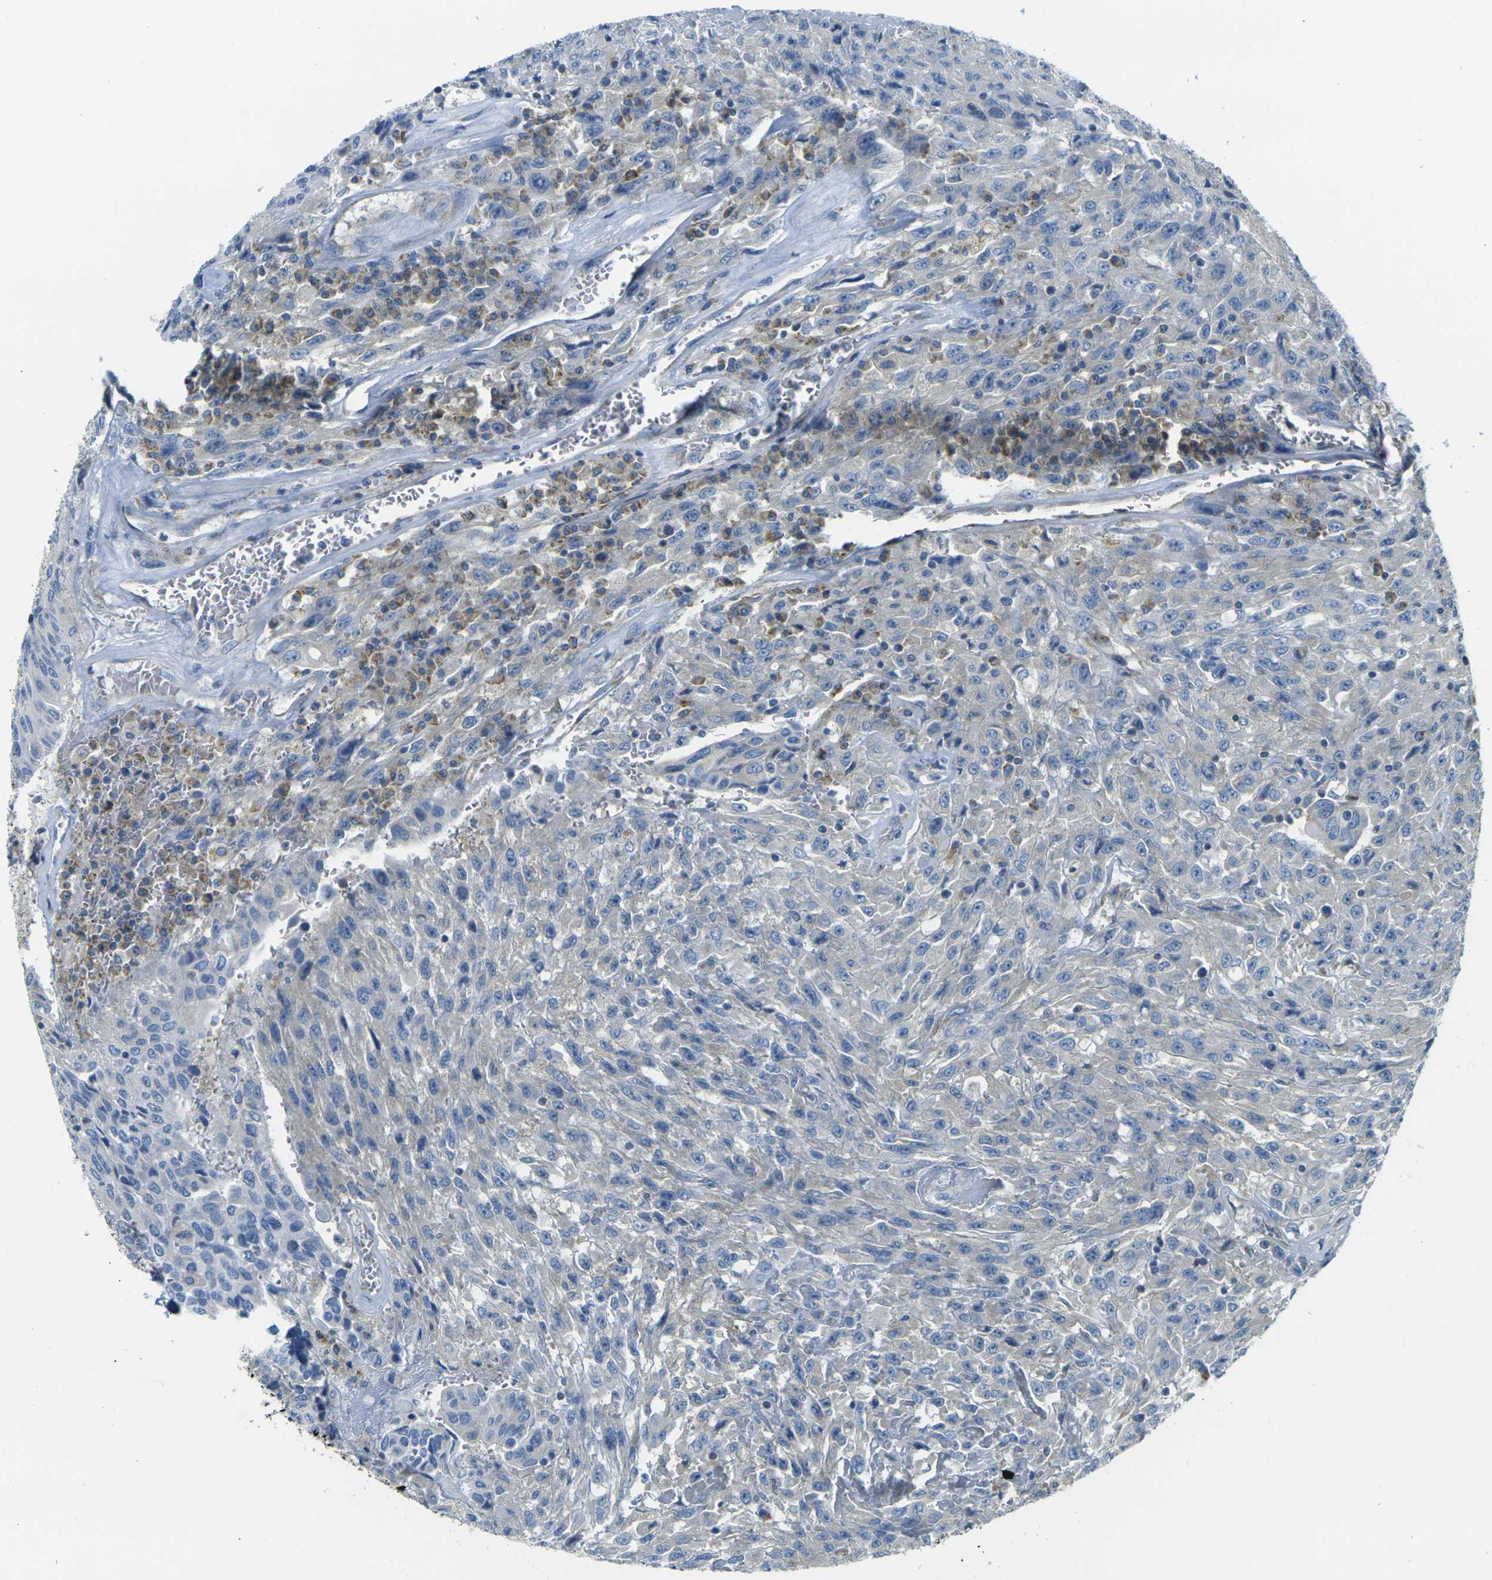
{"staining": {"intensity": "negative", "quantity": "none", "location": "none"}, "tissue": "urothelial cancer", "cell_type": "Tumor cells", "image_type": "cancer", "snomed": [{"axis": "morphology", "description": "Urothelial carcinoma, High grade"}, {"axis": "topography", "description": "Urinary bladder"}], "caption": "Tumor cells are negative for protein expression in human high-grade urothelial carcinoma.", "gene": "PARD6B", "patient": {"sex": "male", "age": 66}}